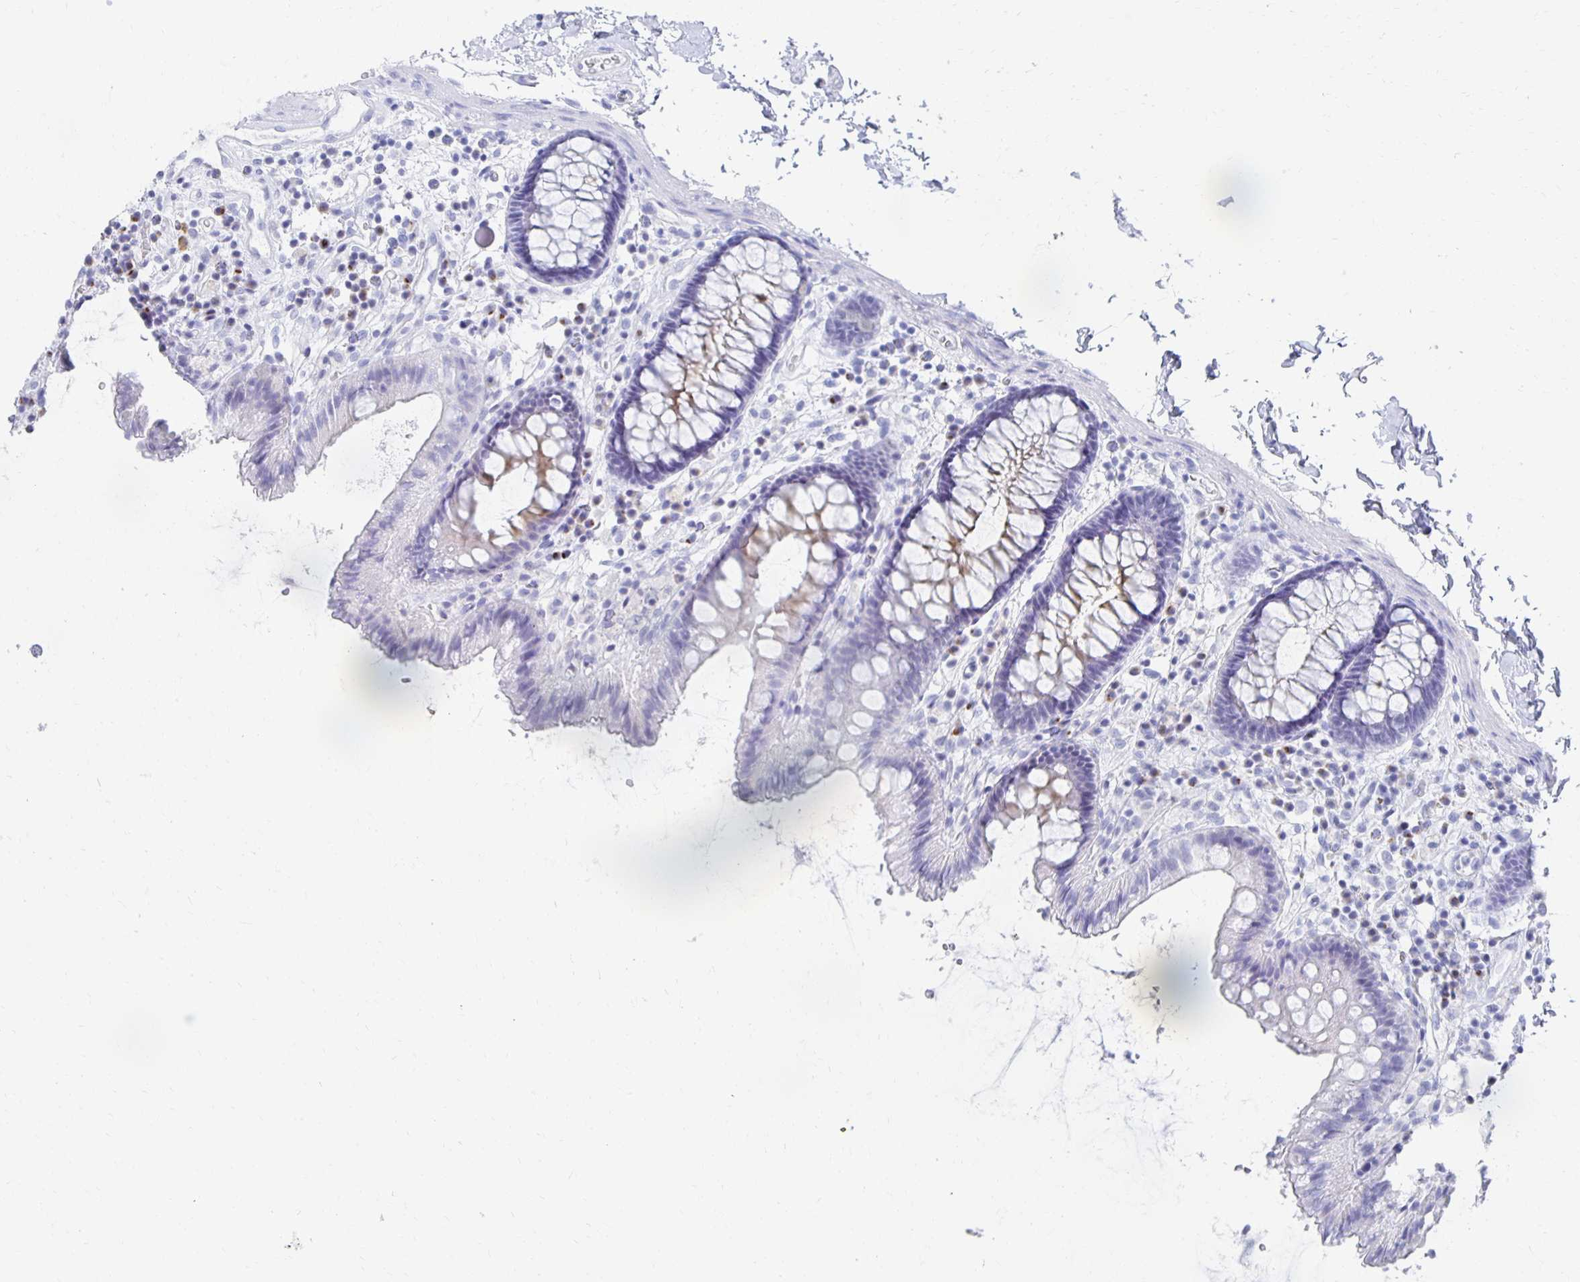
{"staining": {"intensity": "negative", "quantity": "none", "location": "none"}, "tissue": "colon", "cell_type": "Endothelial cells", "image_type": "normal", "snomed": [{"axis": "morphology", "description": "Normal tissue, NOS"}, {"axis": "topography", "description": "Colon"}], "caption": "The histopathology image demonstrates no staining of endothelial cells in unremarkable colon. Brightfield microscopy of immunohistochemistry stained with DAB (3,3'-diaminobenzidine) (brown) and hematoxylin (blue), captured at high magnification.", "gene": "PRDM7", "patient": {"sex": "male", "age": 84}}